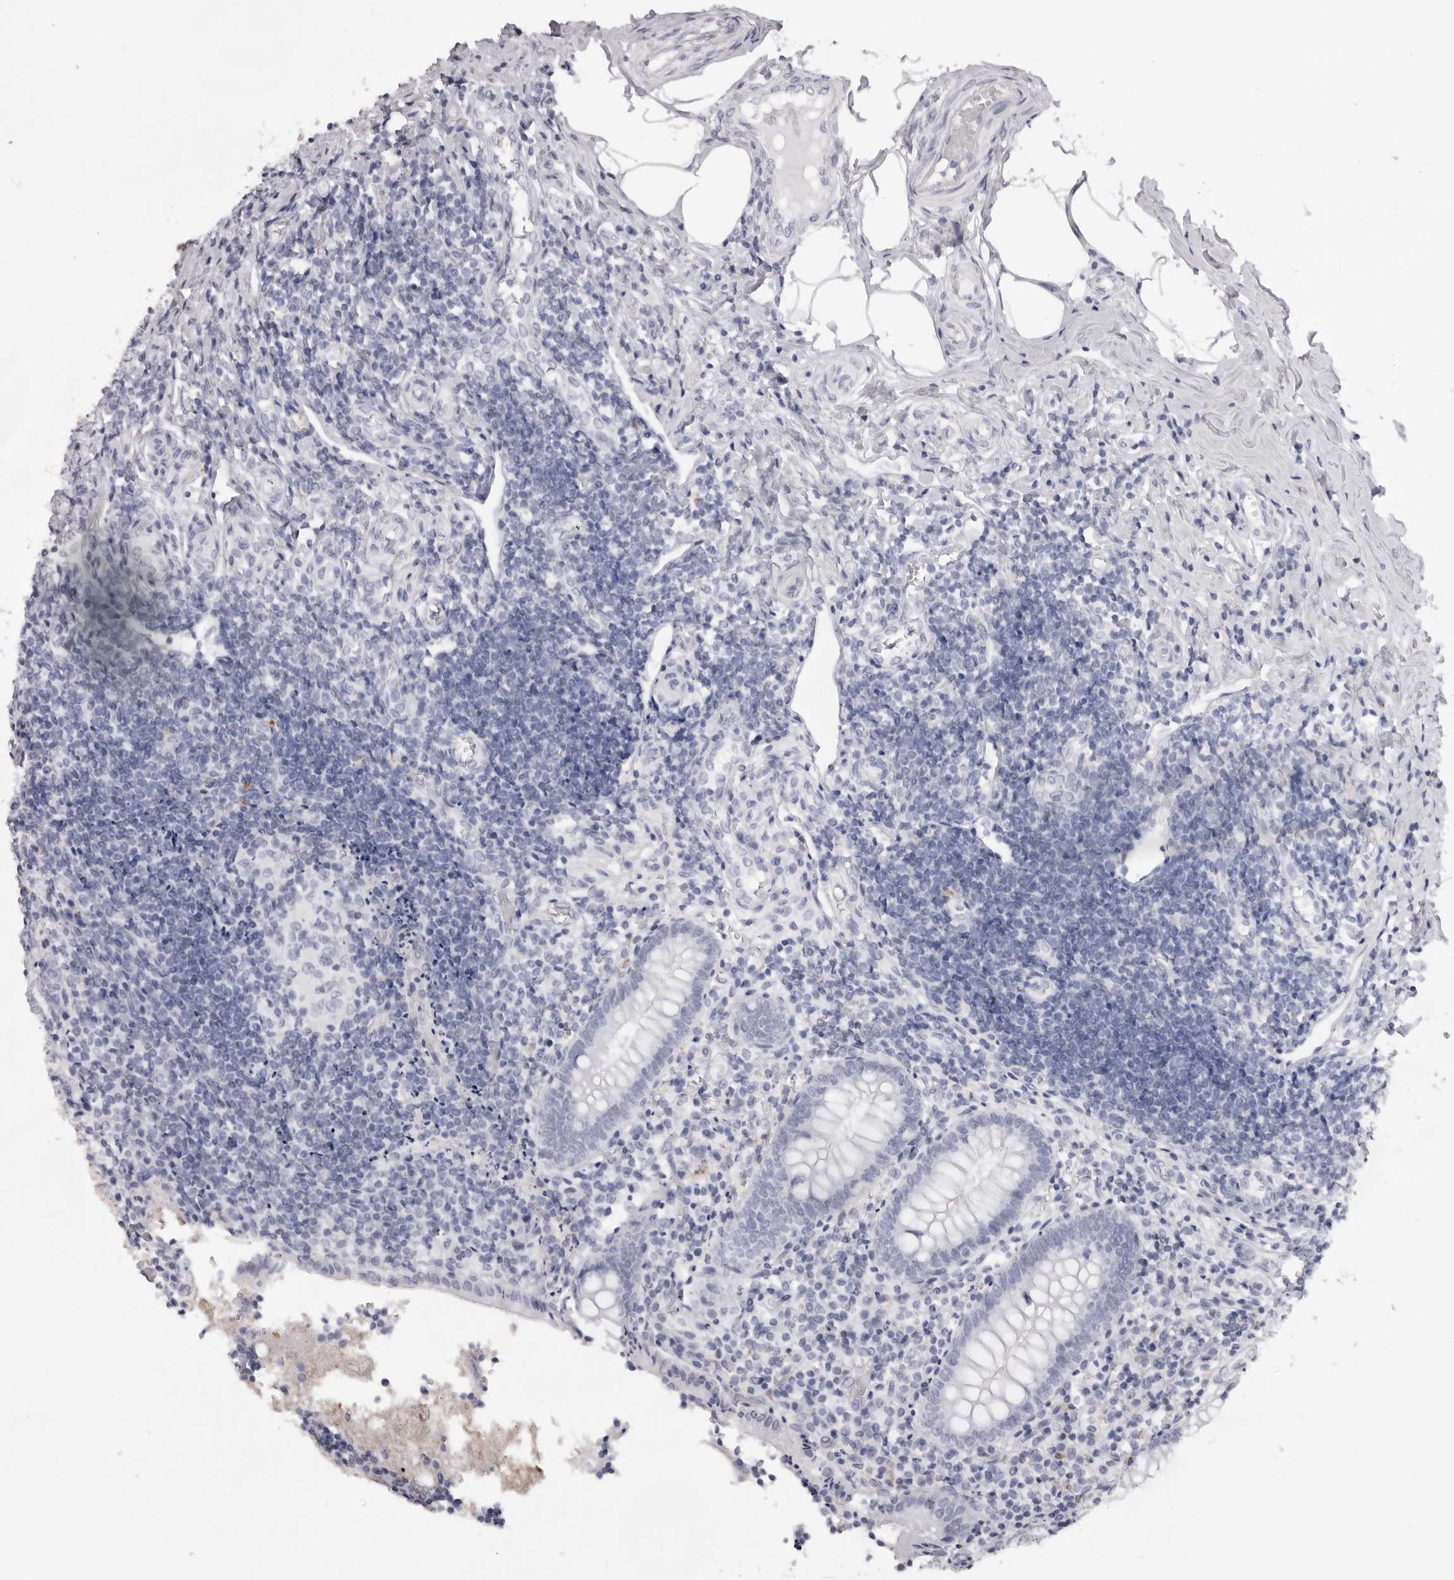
{"staining": {"intensity": "negative", "quantity": "none", "location": "none"}, "tissue": "appendix", "cell_type": "Glandular cells", "image_type": "normal", "snomed": [{"axis": "morphology", "description": "Normal tissue, NOS"}, {"axis": "topography", "description": "Appendix"}], "caption": "Immunohistochemistry image of benign appendix stained for a protein (brown), which exhibits no staining in glandular cells.", "gene": "RHO", "patient": {"sex": "female", "age": 17}}